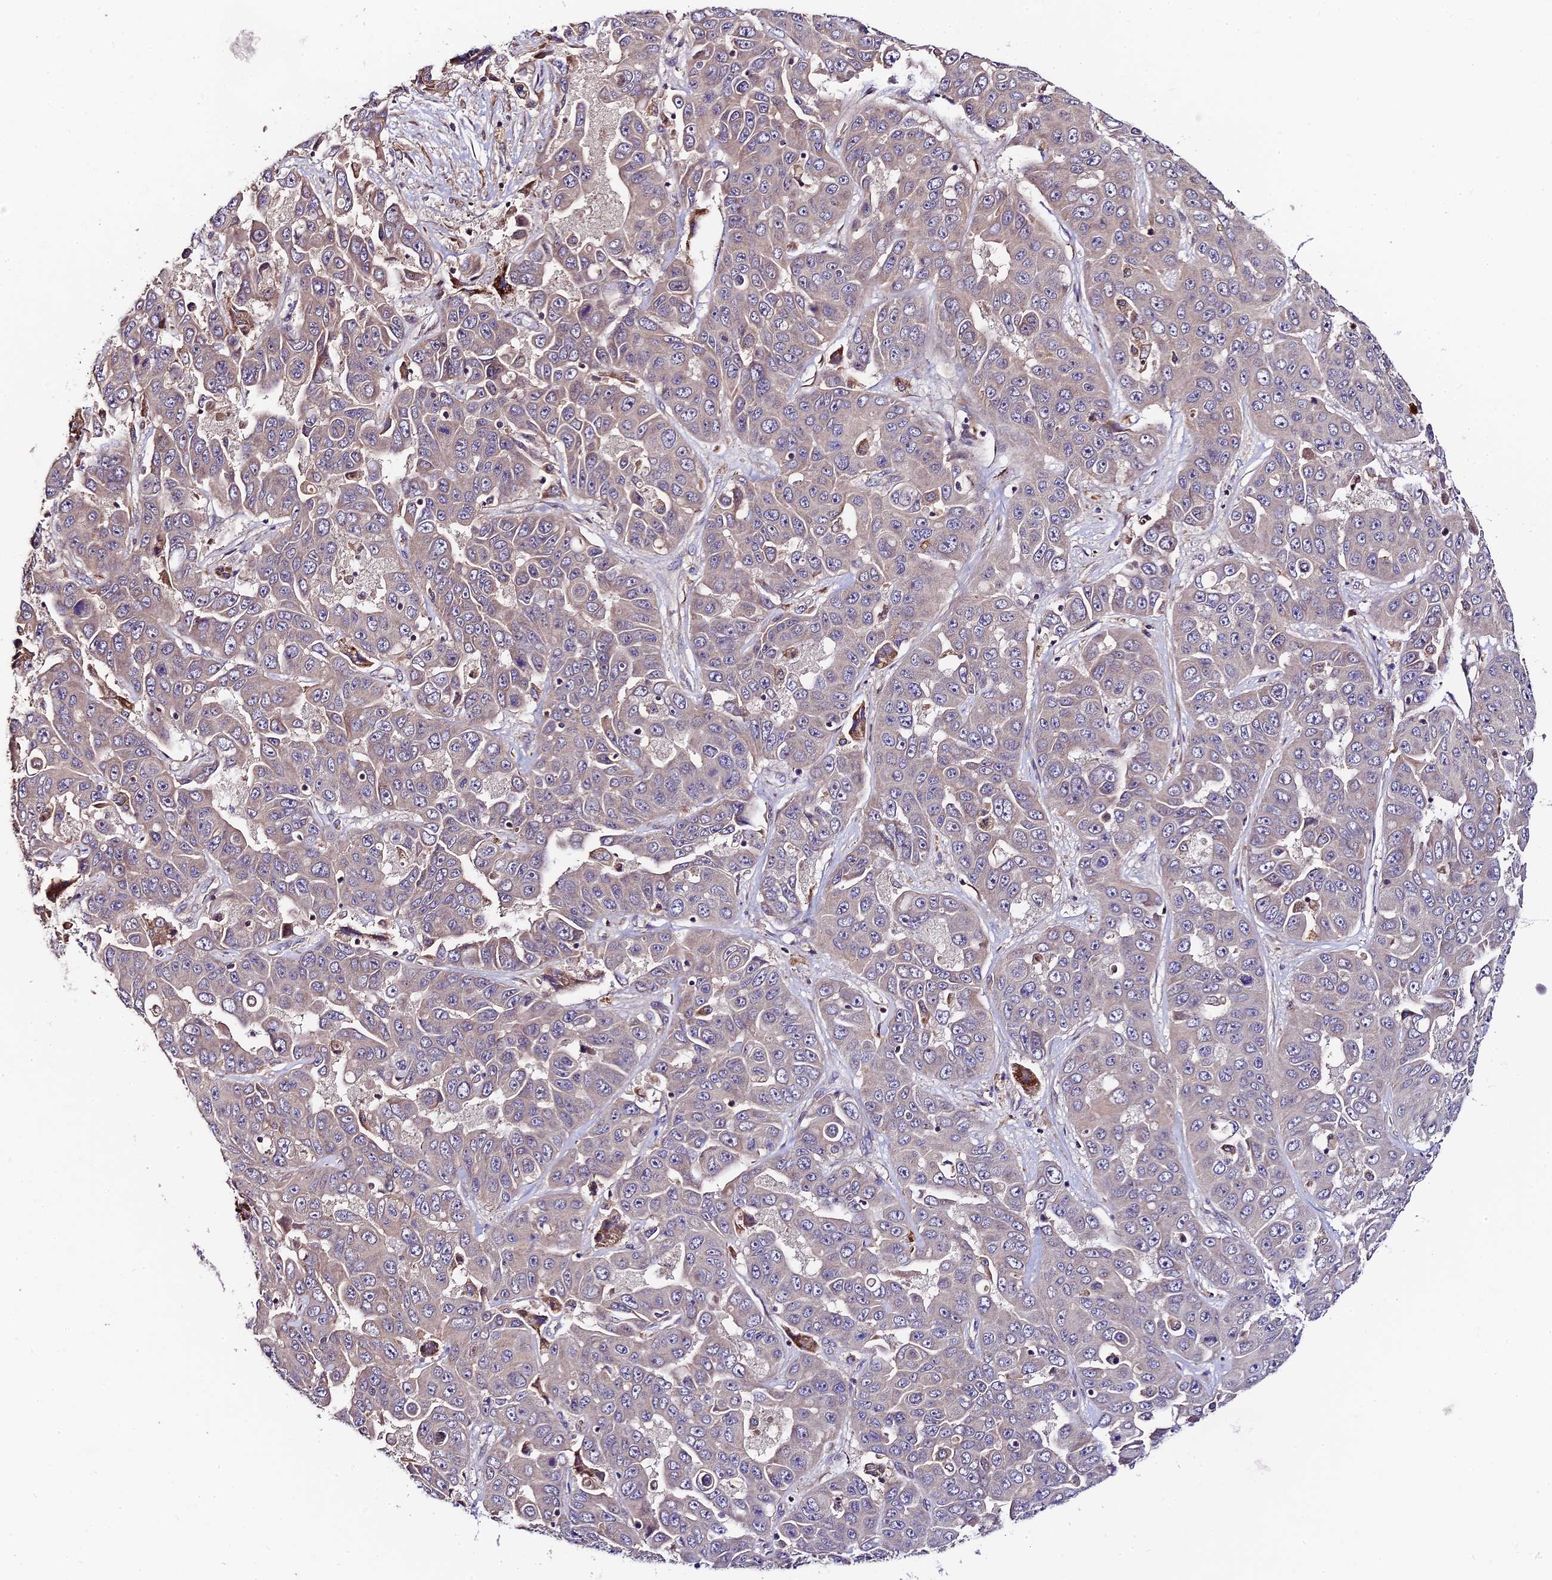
{"staining": {"intensity": "weak", "quantity": "<25%", "location": "cytoplasmic/membranous"}, "tissue": "liver cancer", "cell_type": "Tumor cells", "image_type": "cancer", "snomed": [{"axis": "morphology", "description": "Cholangiocarcinoma"}, {"axis": "topography", "description": "Liver"}], "caption": "A micrograph of human liver cholangiocarcinoma is negative for staining in tumor cells. (Stains: DAB (3,3'-diaminobenzidine) immunohistochemistry (IHC) with hematoxylin counter stain, Microscopy: brightfield microscopy at high magnification).", "gene": "C3orf20", "patient": {"sex": "female", "age": 52}}